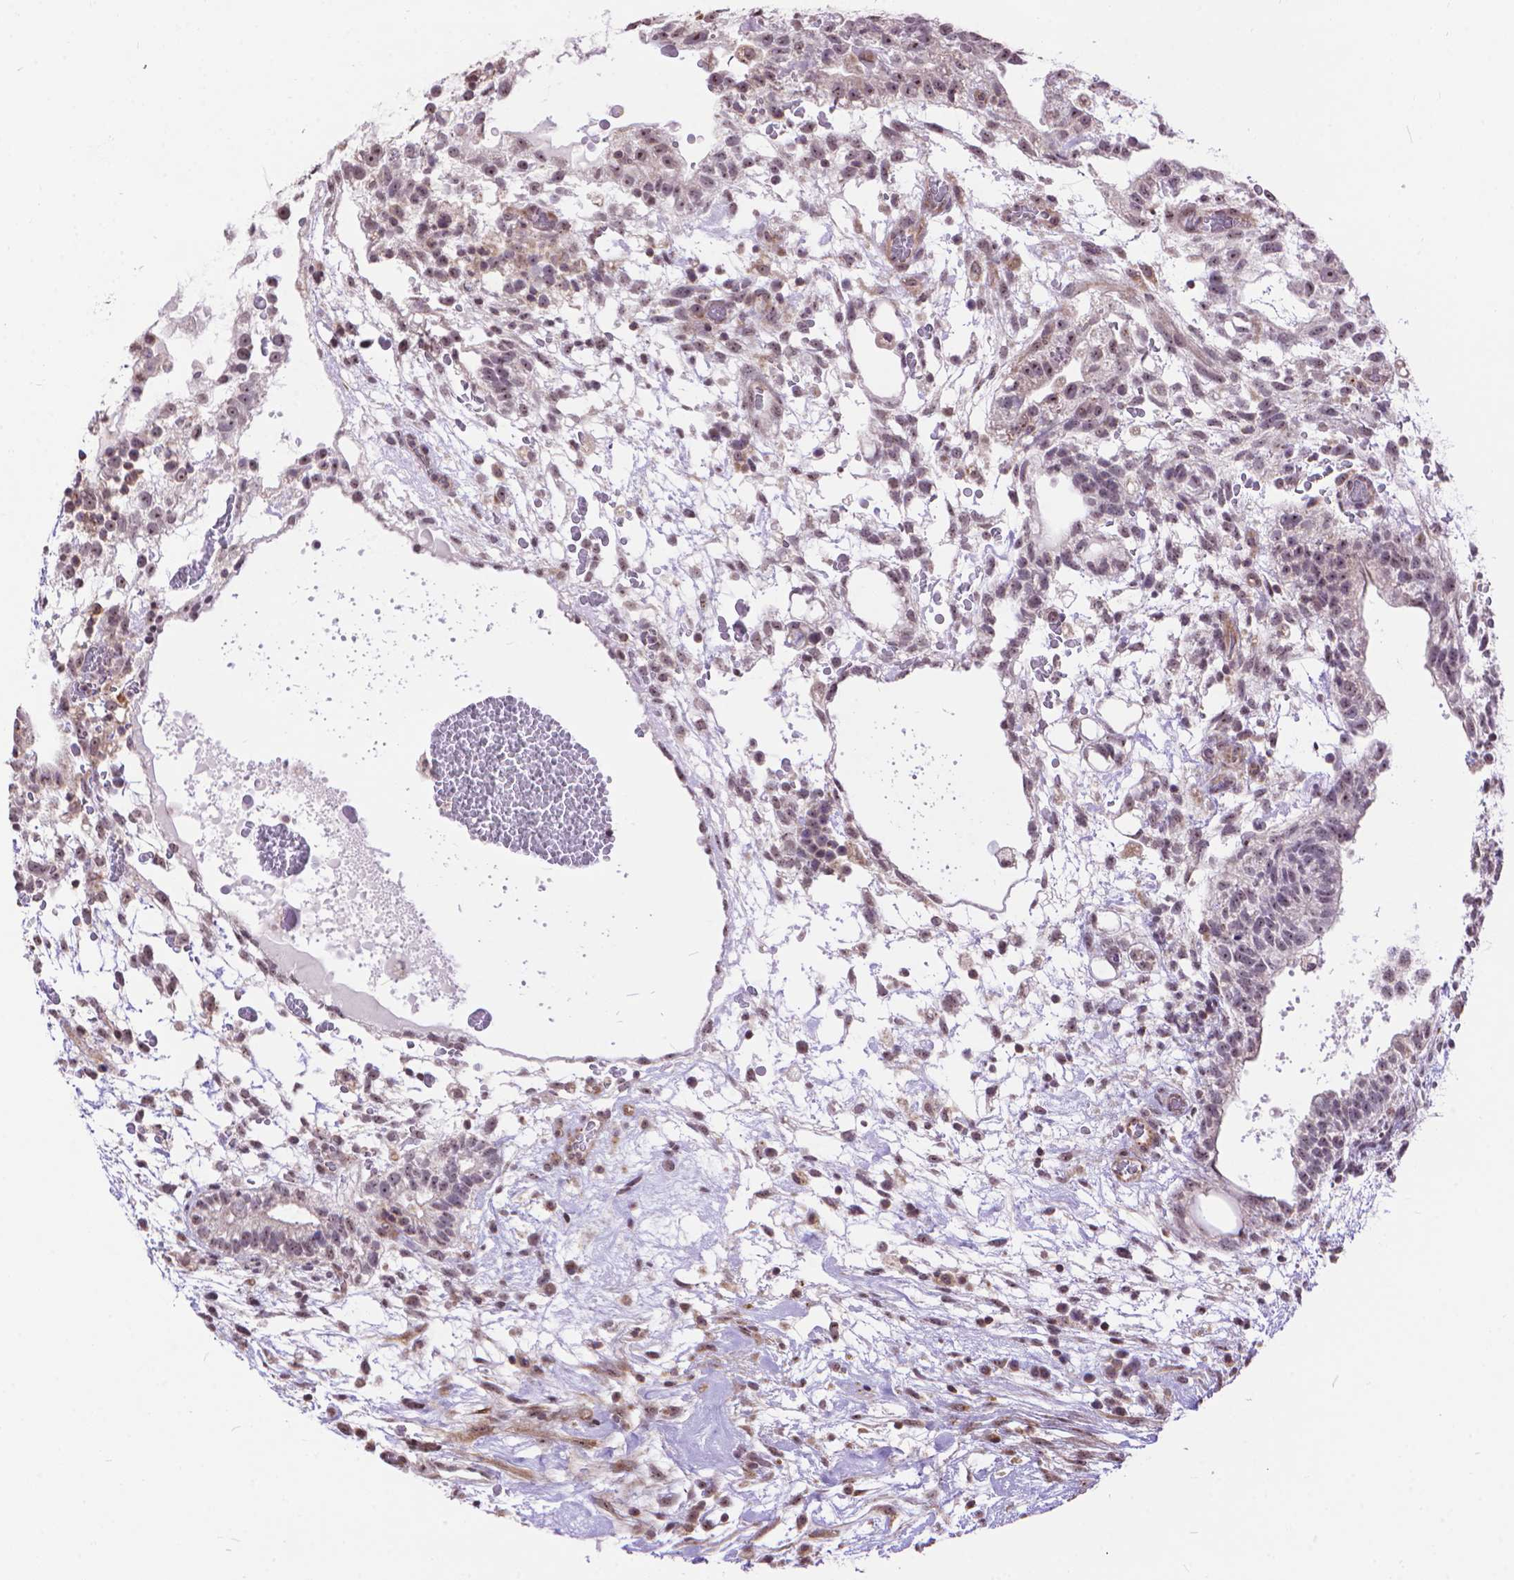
{"staining": {"intensity": "moderate", "quantity": "25%-75%", "location": "nuclear"}, "tissue": "testis cancer", "cell_type": "Tumor cells", "image_type": "cancer", "snomed": [{"axis": "morphology", "description": "Normal tissue, NOS"}, {"axis": "morphology", "description": "Carcinoma, Embryonal, NOS"}, {"axis": "topography", "description": "Testis"}], "caption": "This photomicrograph displays immunohistochemistry (IHC) staining of testis cancer, with medium moderate nuclear staining in about 25%-75% of tumor cells.", "gene": "TMEM135", "patient": {"sex": "male", "age": 32}}